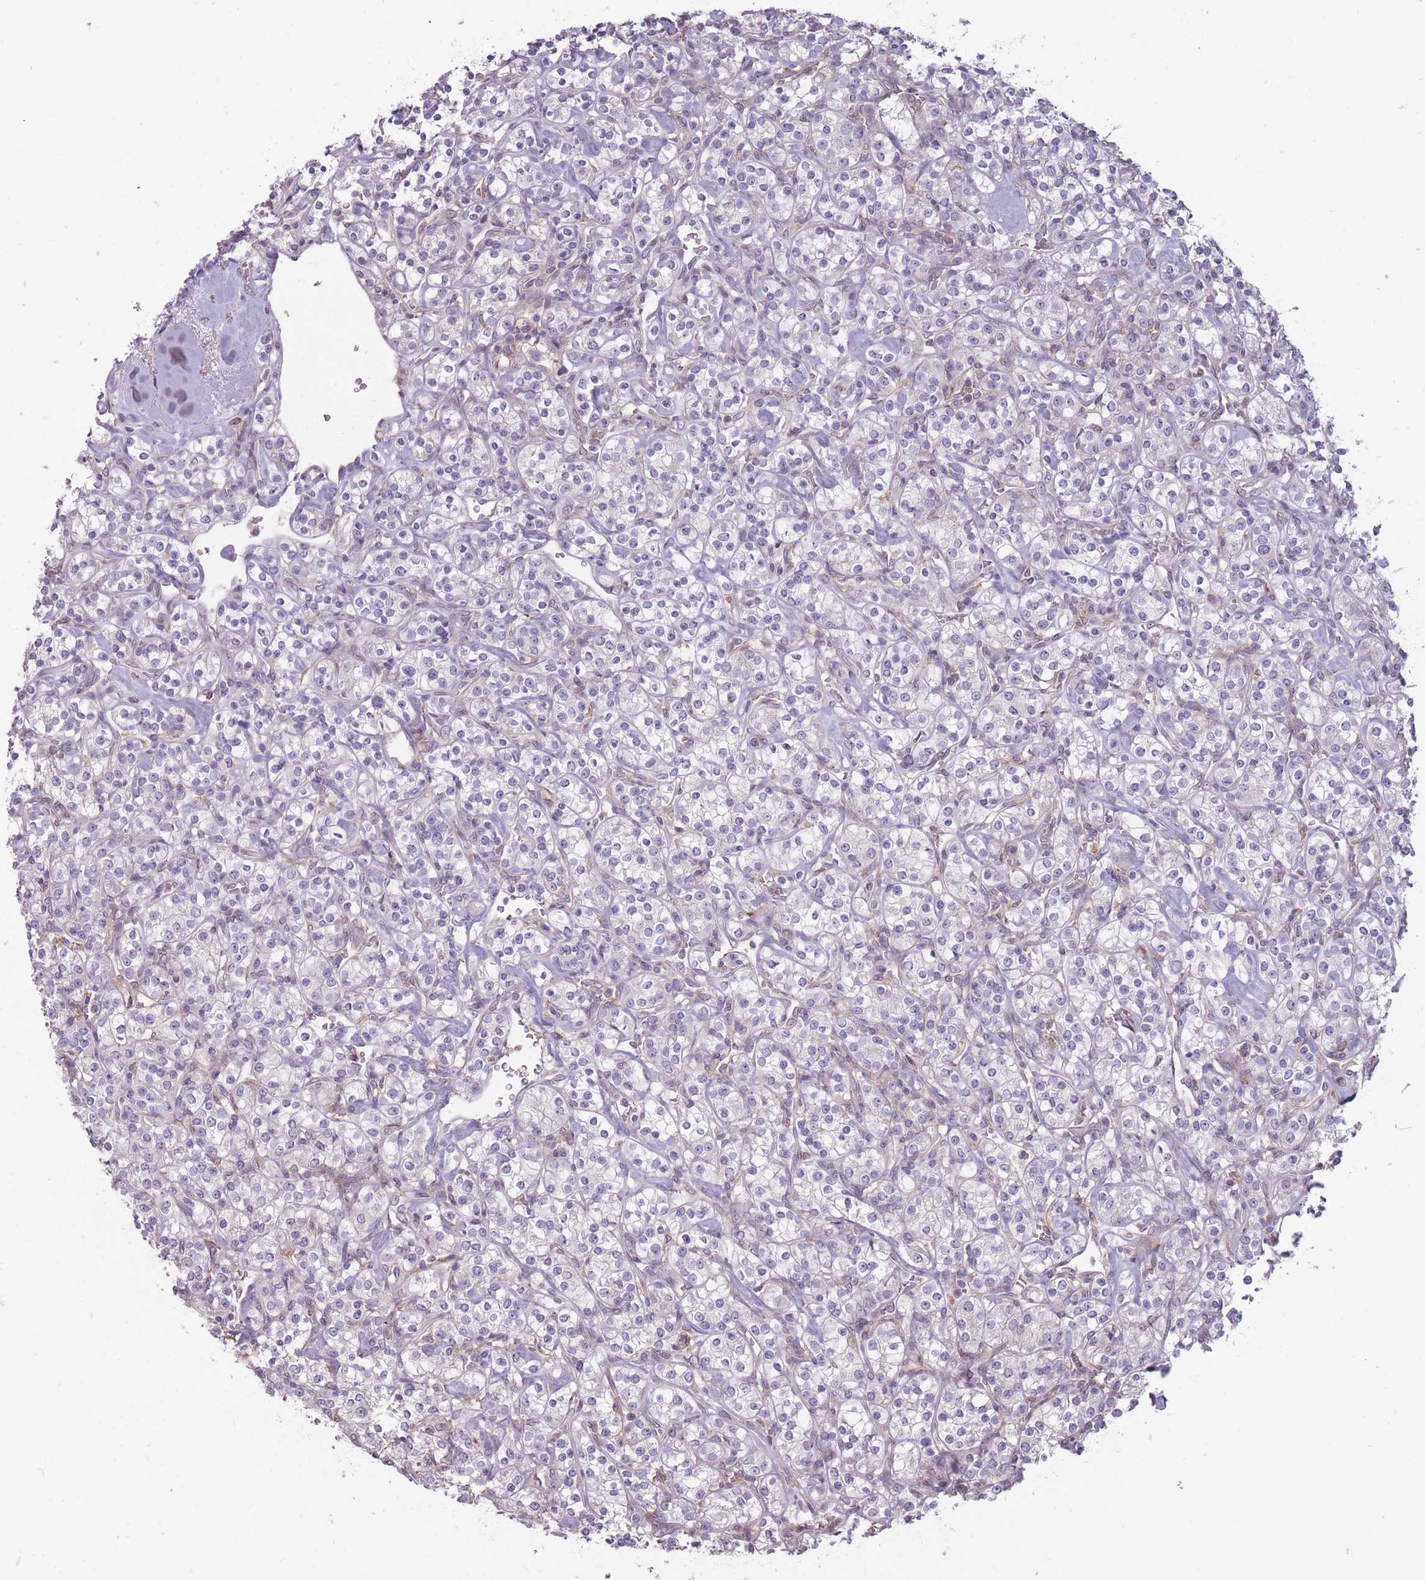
{"staining": {"intensity": "negative", "quantity": "none", "location": "none"}, "tissue": "renal cancer", "cell_type": "Tumor cells", "image_type": "cancer", "snomed": [{"axis": "morphology", "description": "Adenocarcinoma, NOS"}, {"axis": "topography", "description": "Kidney"}], "caption": "High magnification brightfield microscopy of adenocarcinoma (renal) stained with DAB (brown) and counterstained with hematoxylin (blue): tumor cells show no significant expression.", "gene": "TET3", "patient": {"sex": "male", "age": 77}}